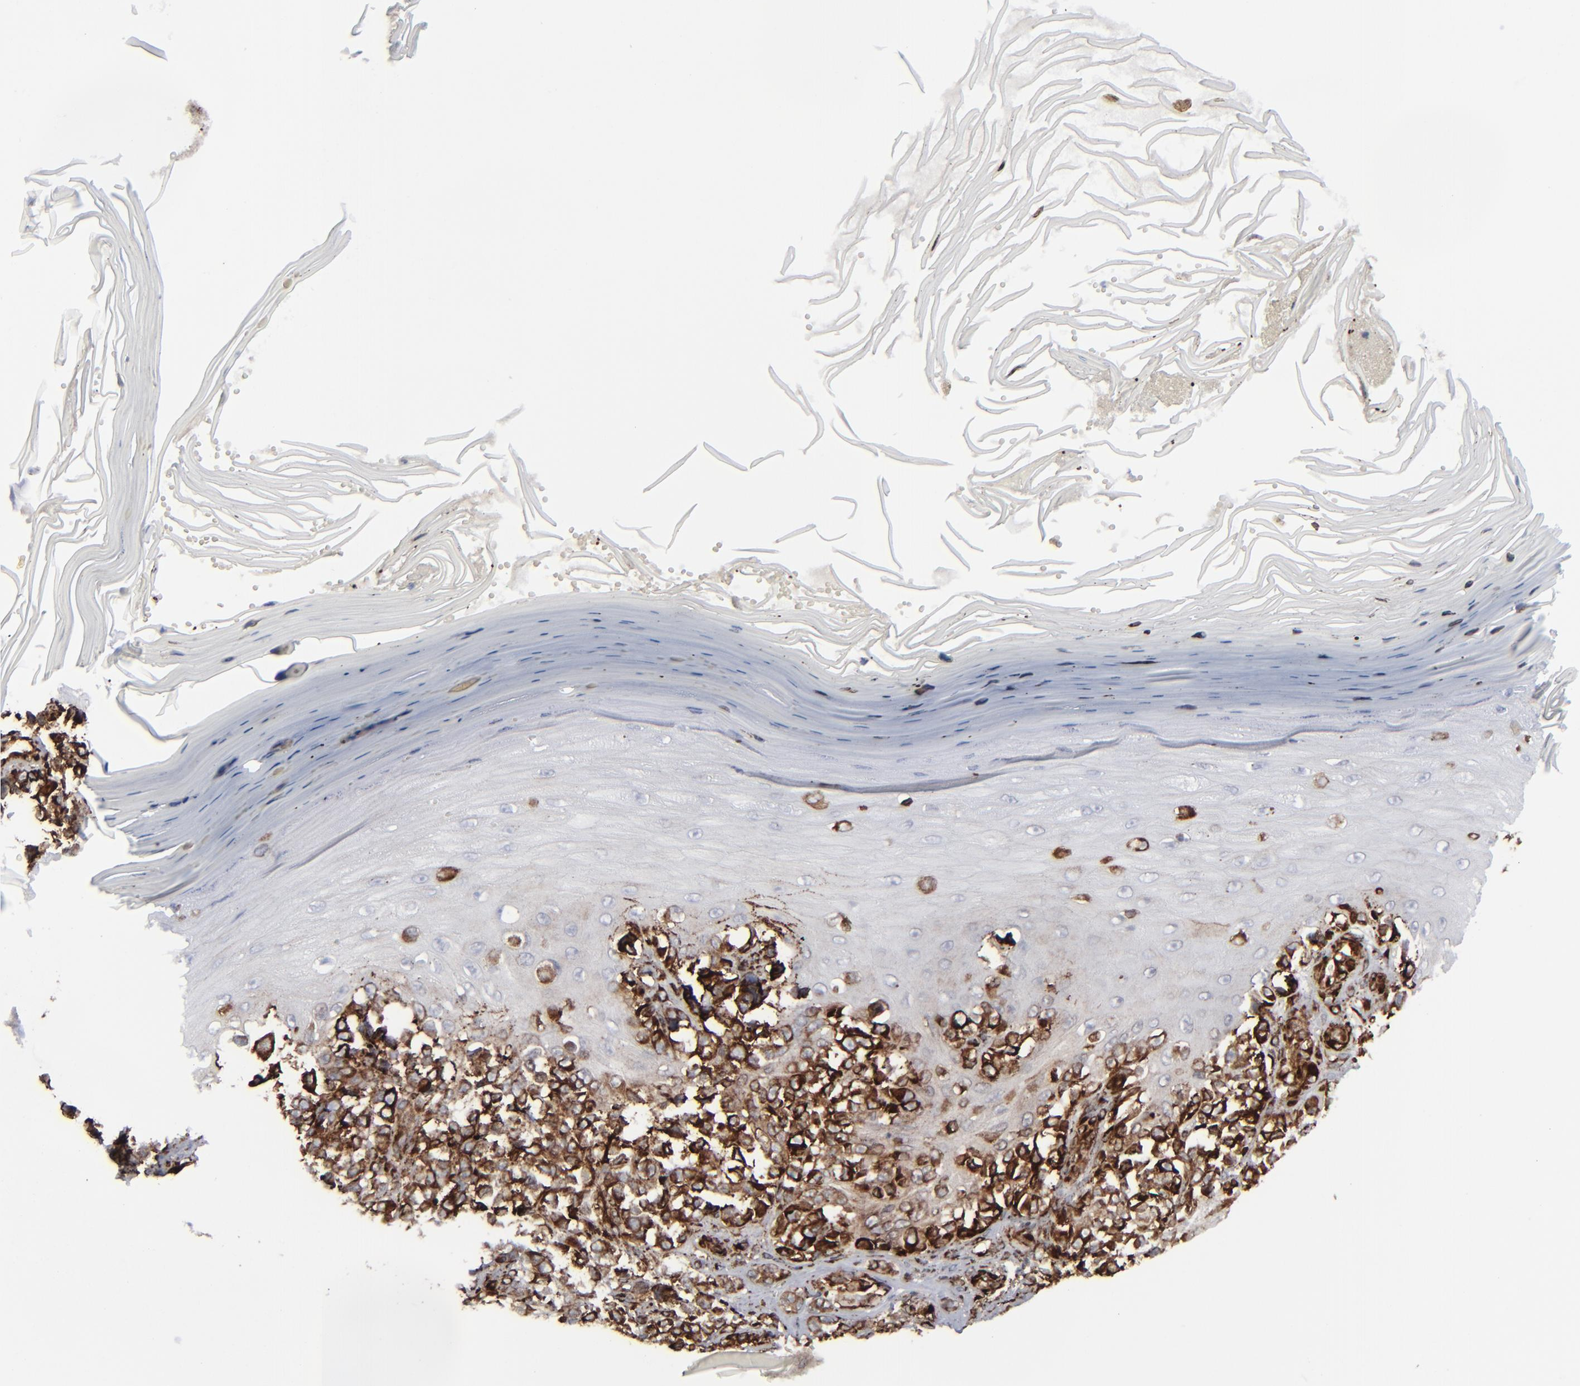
{"staining": {"intensity": "strong", "quantity": ">75%", "location": "cytoplasmic/membranous"}, "tissue": "melanoma", "cell_type": "Tumor cells", "image_type": "cancer", "snomed": [{"axis": "morphology", "description": "Malignant melanoma, NOS"}, {"axis": "topography", "description": "Skin"}], "caption": "Approximately >75% of tumor cells in melanoma reveal strong cytoplasmic/membranous protein staining as visualized by brown immunohistochemical staining.", "gene": "SPARC", "patient": {"sex": "female", "age": 82}}